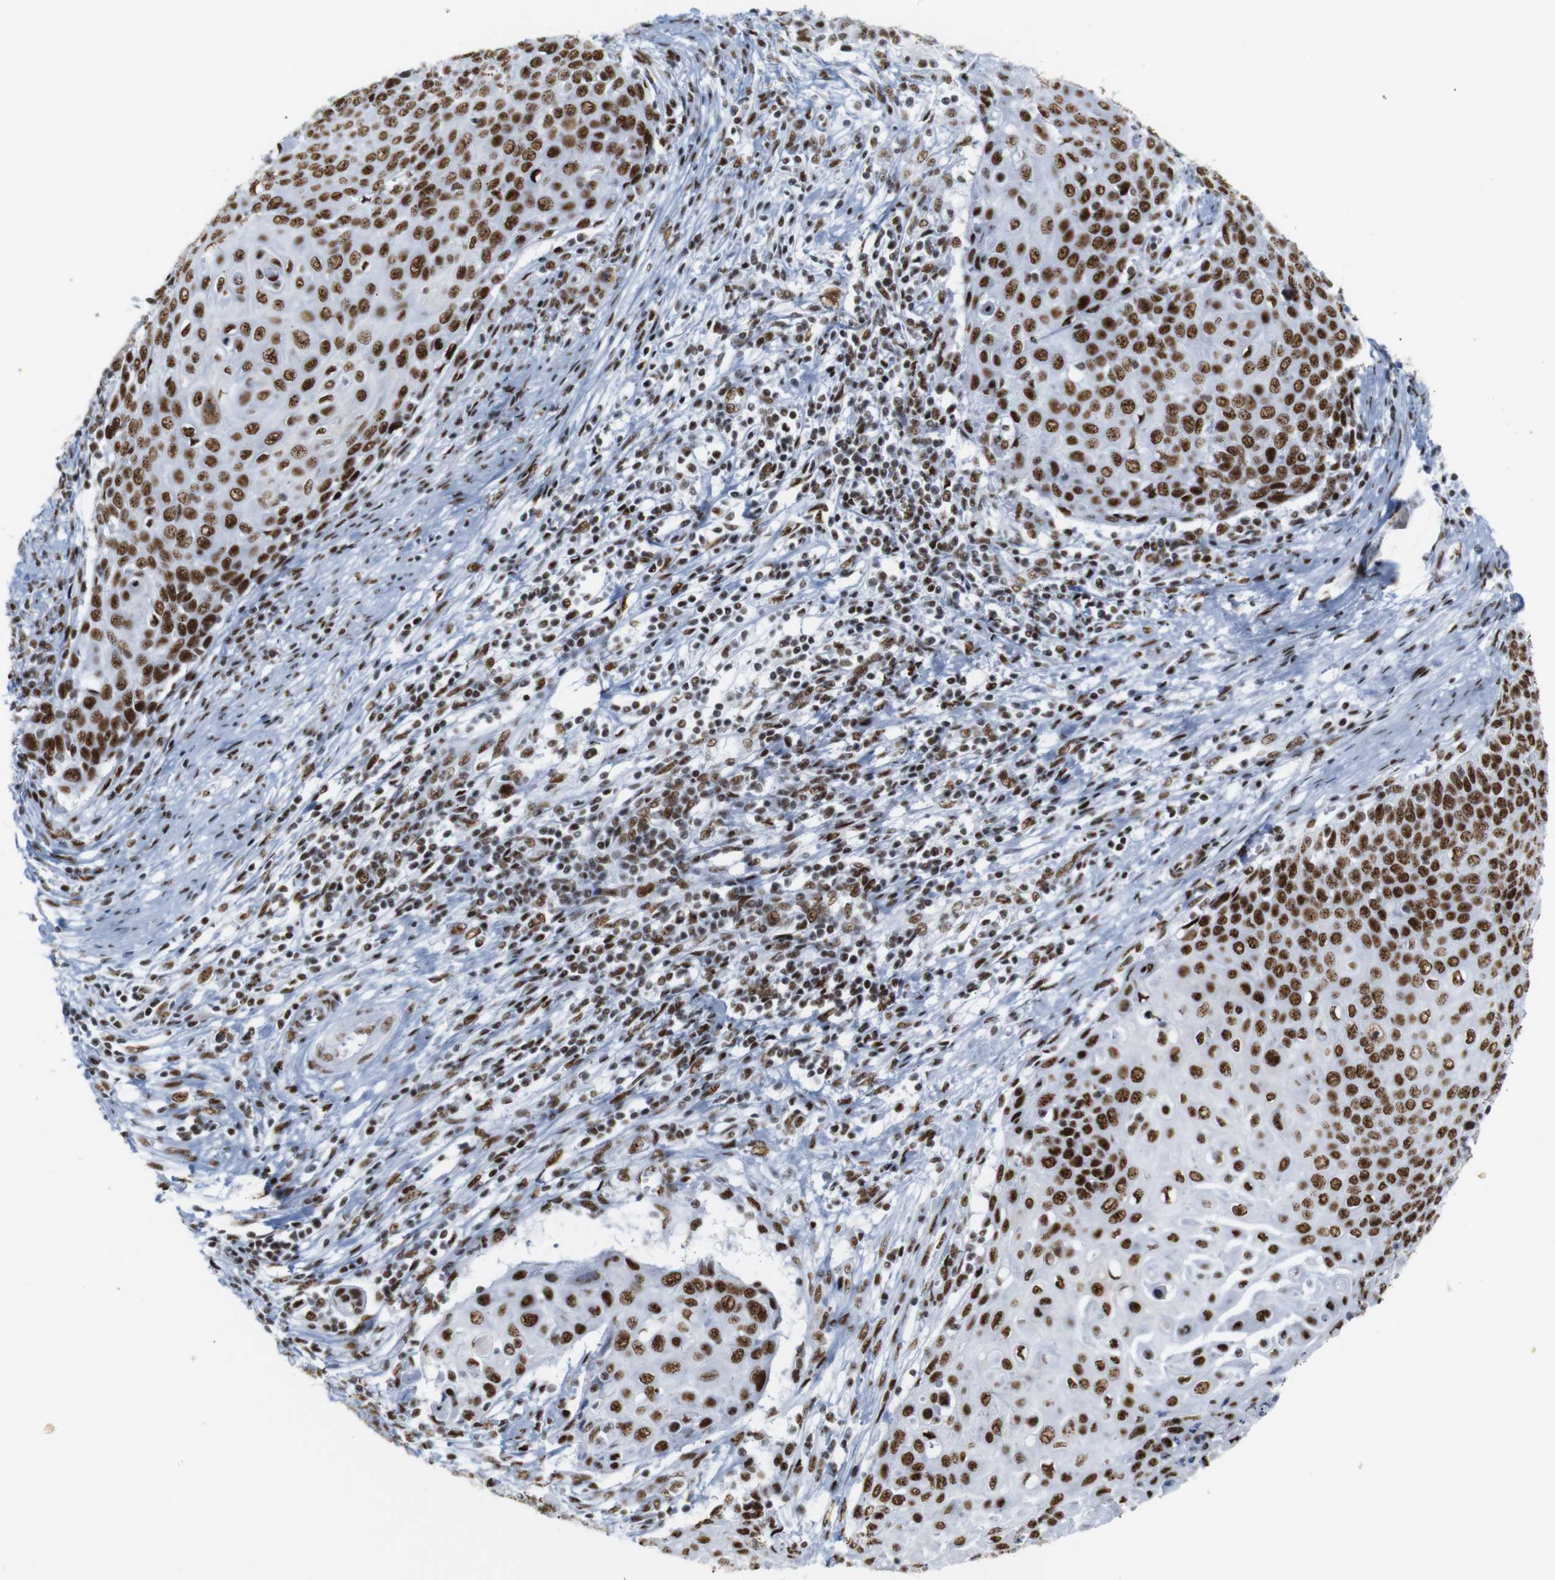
{"staining": {"intensity": "strong", "quantity": ">75%", "location": "nuclear"}, "tissue": "cervical cancer", "cell_type": "Tumor cells", "image_type": "cancer", "snomed": [{"axis": "morphology", "description": "Squamous cell carcinoma, NOS"}, {"axis": "topography", "description": "Cervix"}], "caption": "Cervical cancer (squamous cell carcinoma) stained for a protein exhibits strong nuclear positivity in tumor cells. (IHC, brightfield microscopy, high magnification).", "gene": "TRA2B", "patient": {"sex": "female", "age": 39}}